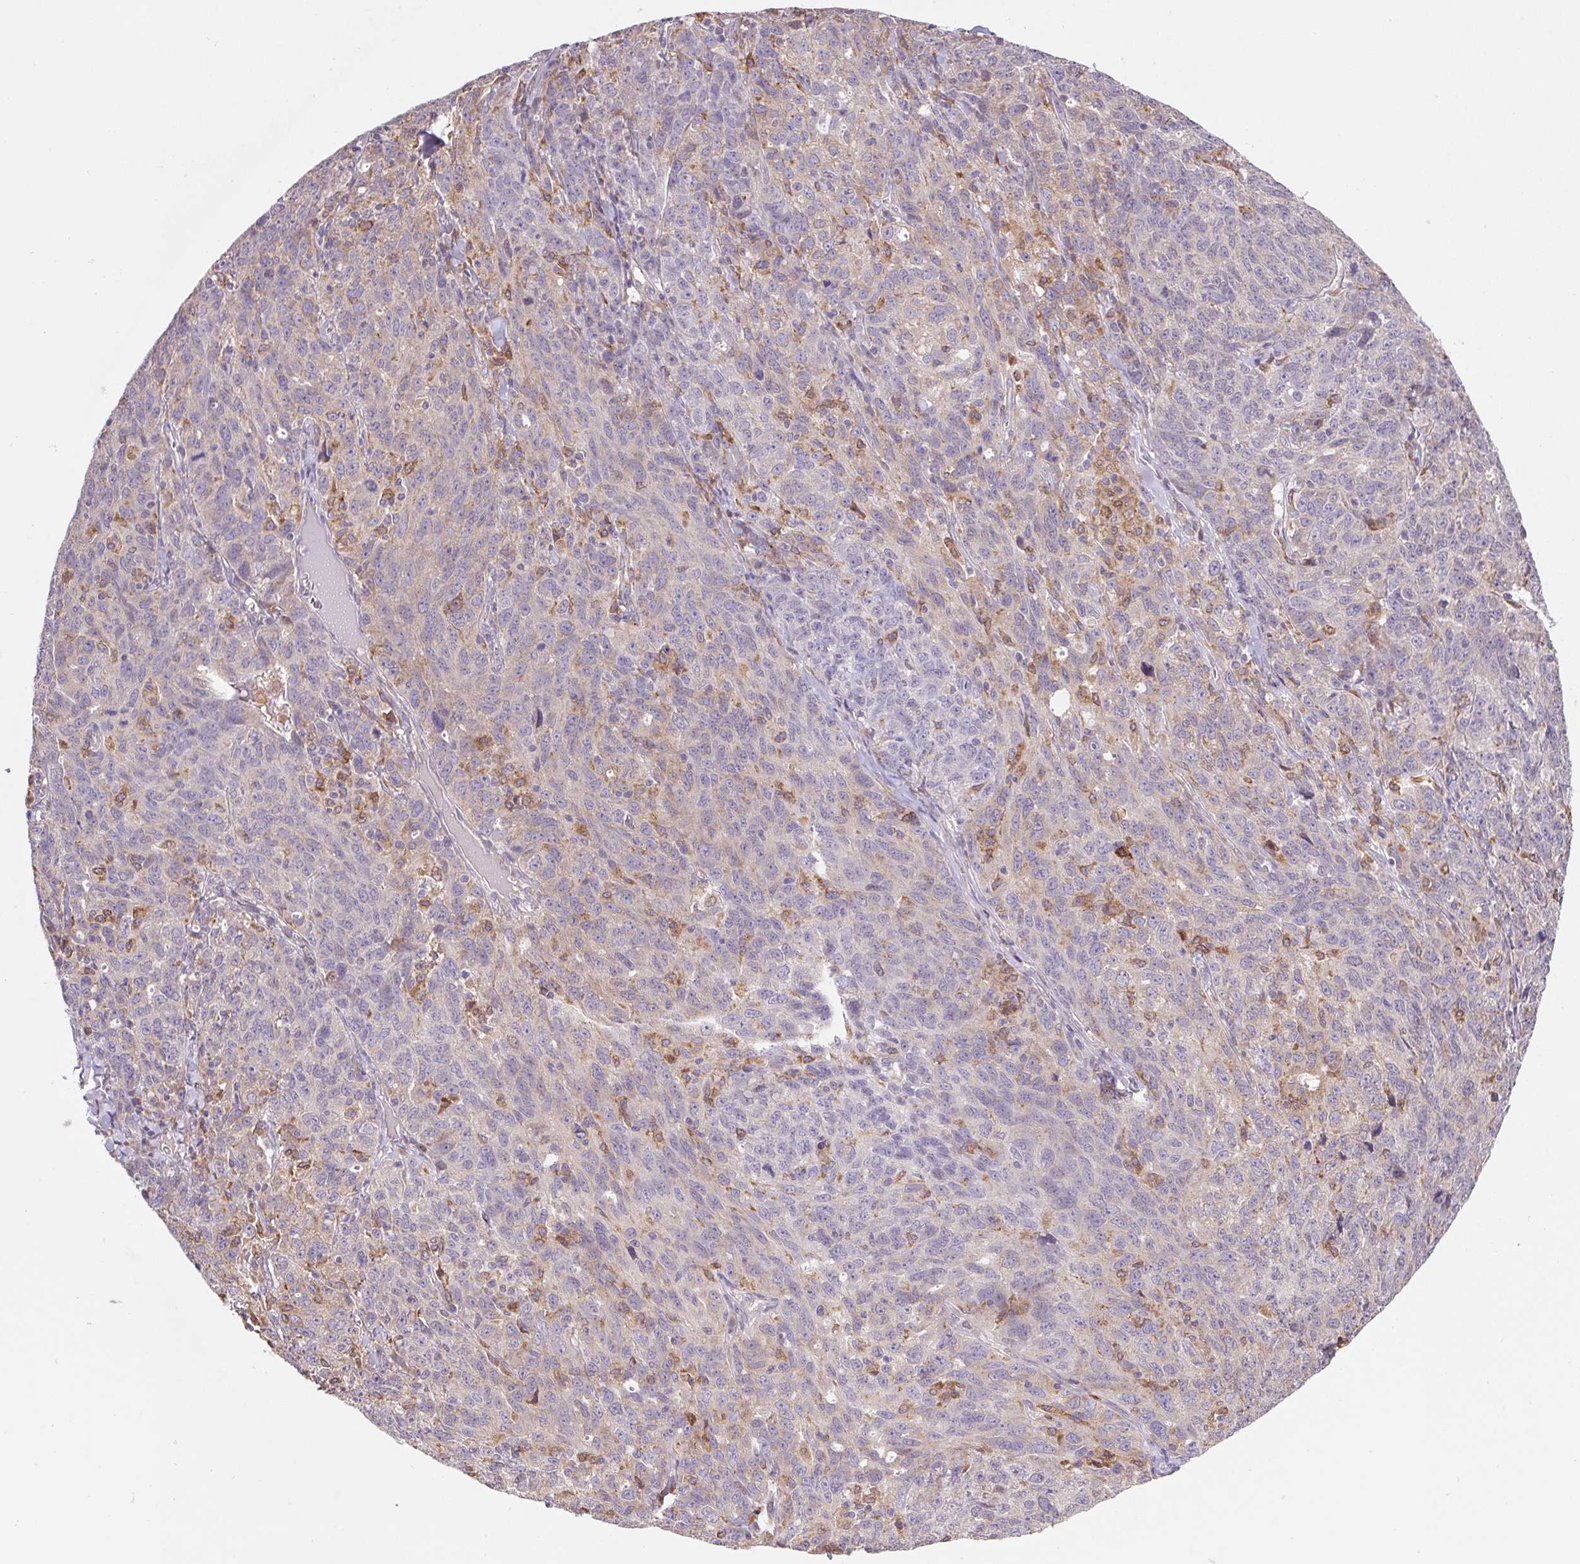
{"staining": {"intensity": "negative", "quantity": "none", "location": "none"}, "tissue": "ovarian cancer", "cell_type": "Tumor cells", "image_type": "cancer", "snomed": [{"axis": "morphology", "description": "Cystadenocarcinoma, serous, NOS"}, {"axis": "topography", "description": "Ovary"}], "caption": "IHC of human ovarian cancer (serous cystadenocarcinoma) exhibits no staining in tumor cells.", "gene": "KLHL20", "patient": {"sex": "female", "age": 71}}